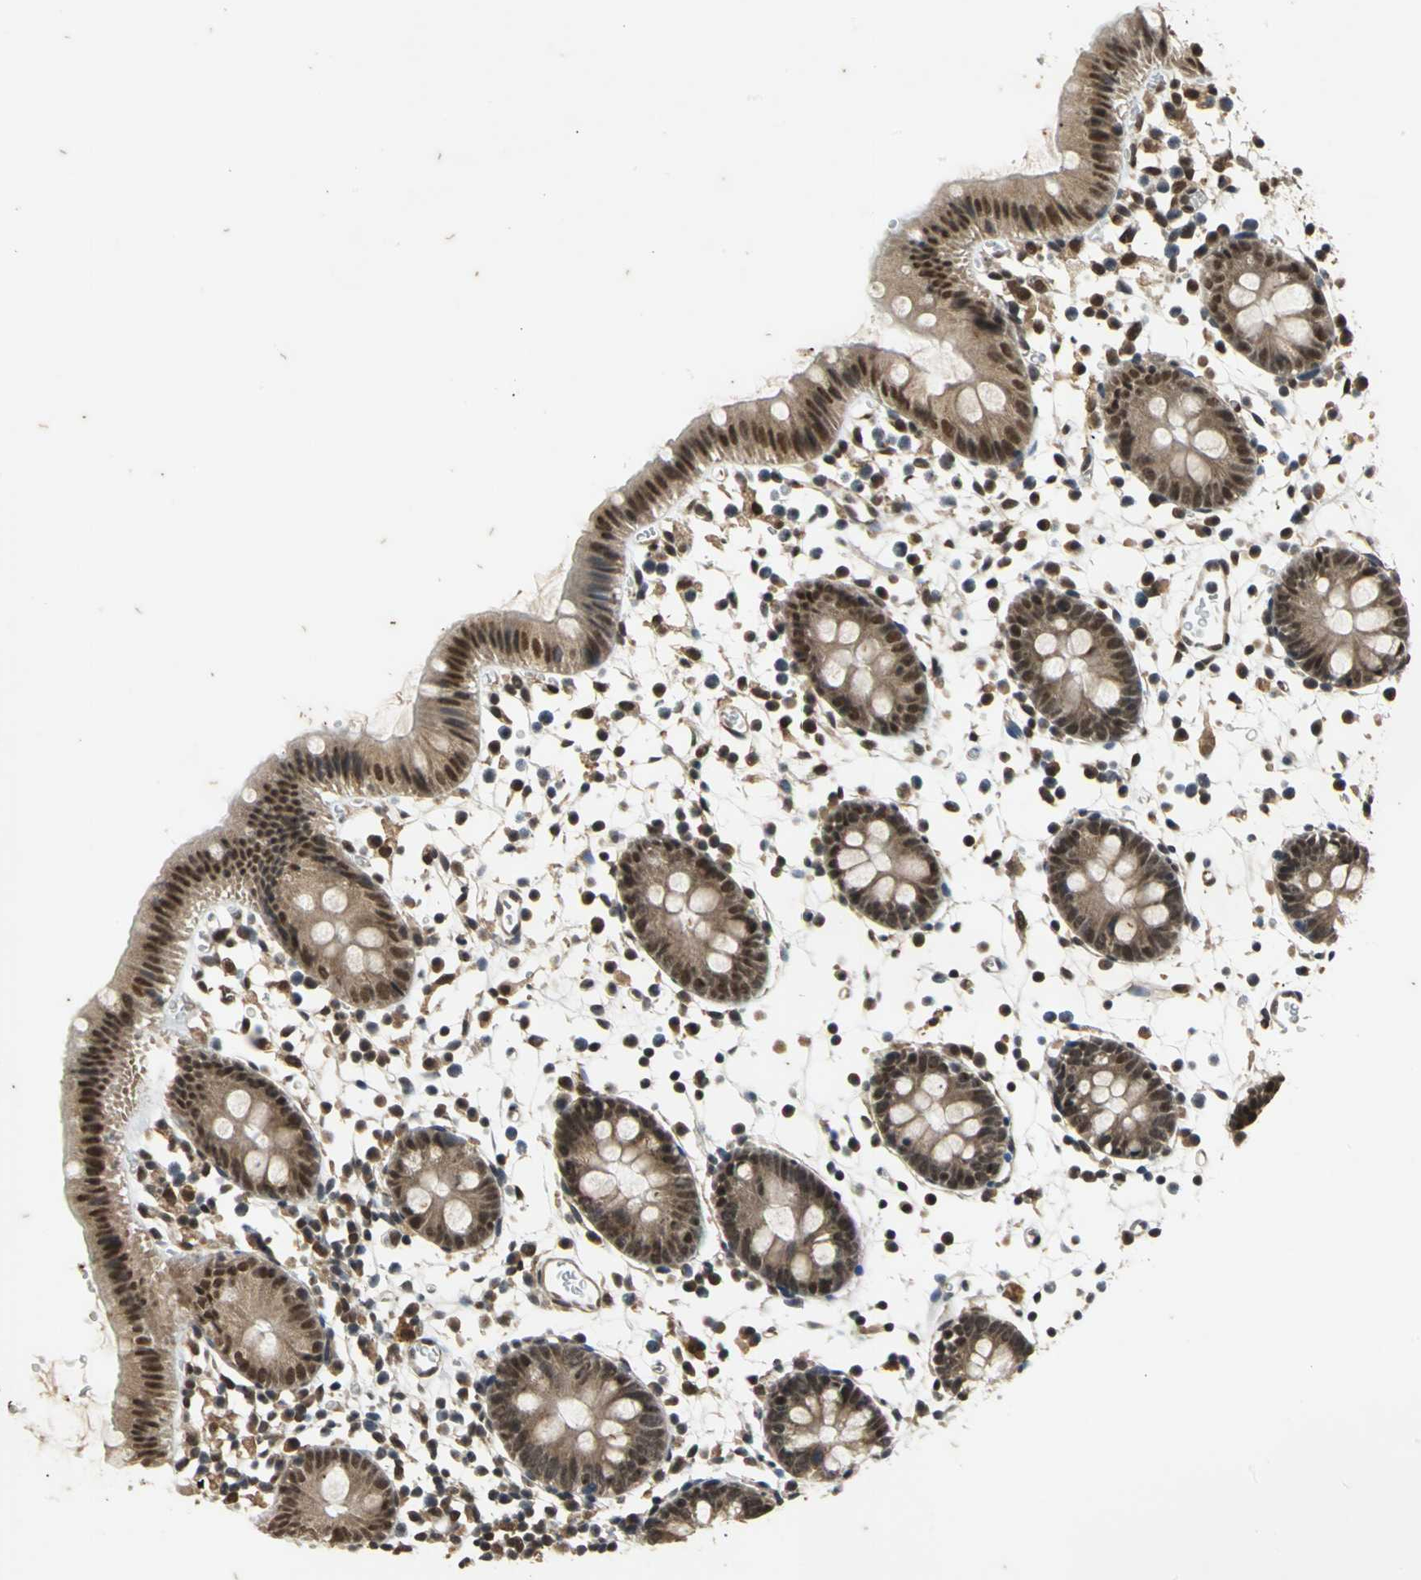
{"staining": {"intensity": "strong", "quantity": ">75%", "location": "cytoplasmic/membranous,nuclear"}, "tissue": "colon", "cell_type": "Endothelial cells", "image_type": "normal", "snomed": [{"axis": "morphology", "description": "Normal tissue, NOS"}, {"axis": "topography", "description": "Colon"}], "caption": "Endothelial cells reveal high levels of strong cytoplasmic/membranous,nuclear staining in approximately >75% of cells in benign human colon.", "gene": "NOTCH3", "patient": {"sex": "male", "age": 14}}